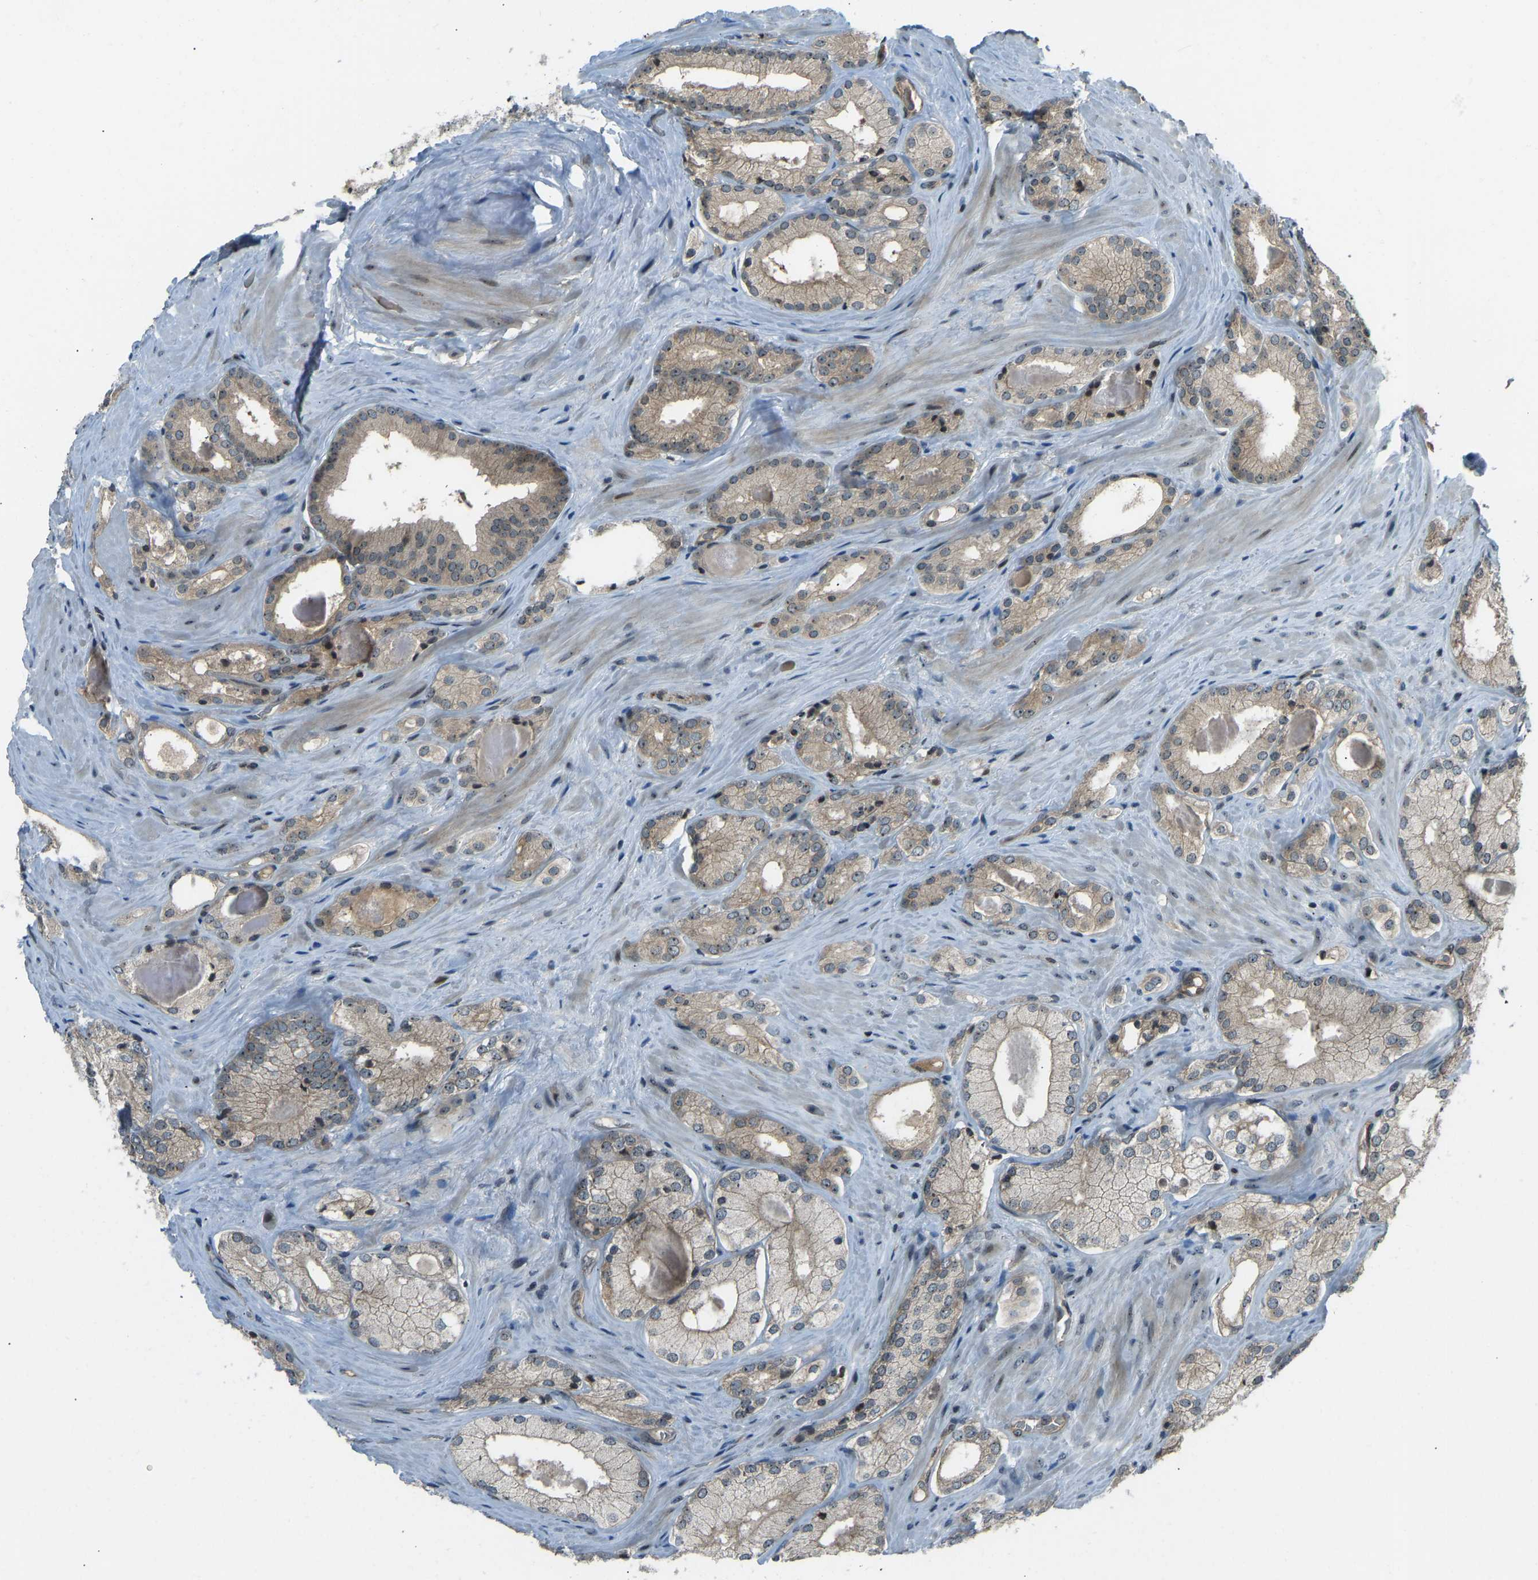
{"staining": {"intensity": "weak", "quantity": ">75%", "location": "cytoplasmic/membranous"}, "tissue": "prostate cancer", "cell_type": "Tumor cells", "image_type": "cancer", "snomed": [{"axis": "morphology", "description": "Adenocarcinoma, Low grade"}, {"axis": "topography", "description": "Prostate"}], "caption": "Prostate adenocarcinoma (low-grade) stained with immunohistochemistry (IHC) exhibits weak cytoplasmic/membranous expression in about >75% of tumor cells.", "gene": "SVOPL", "patient": {"sex": "male", "age": 65}}